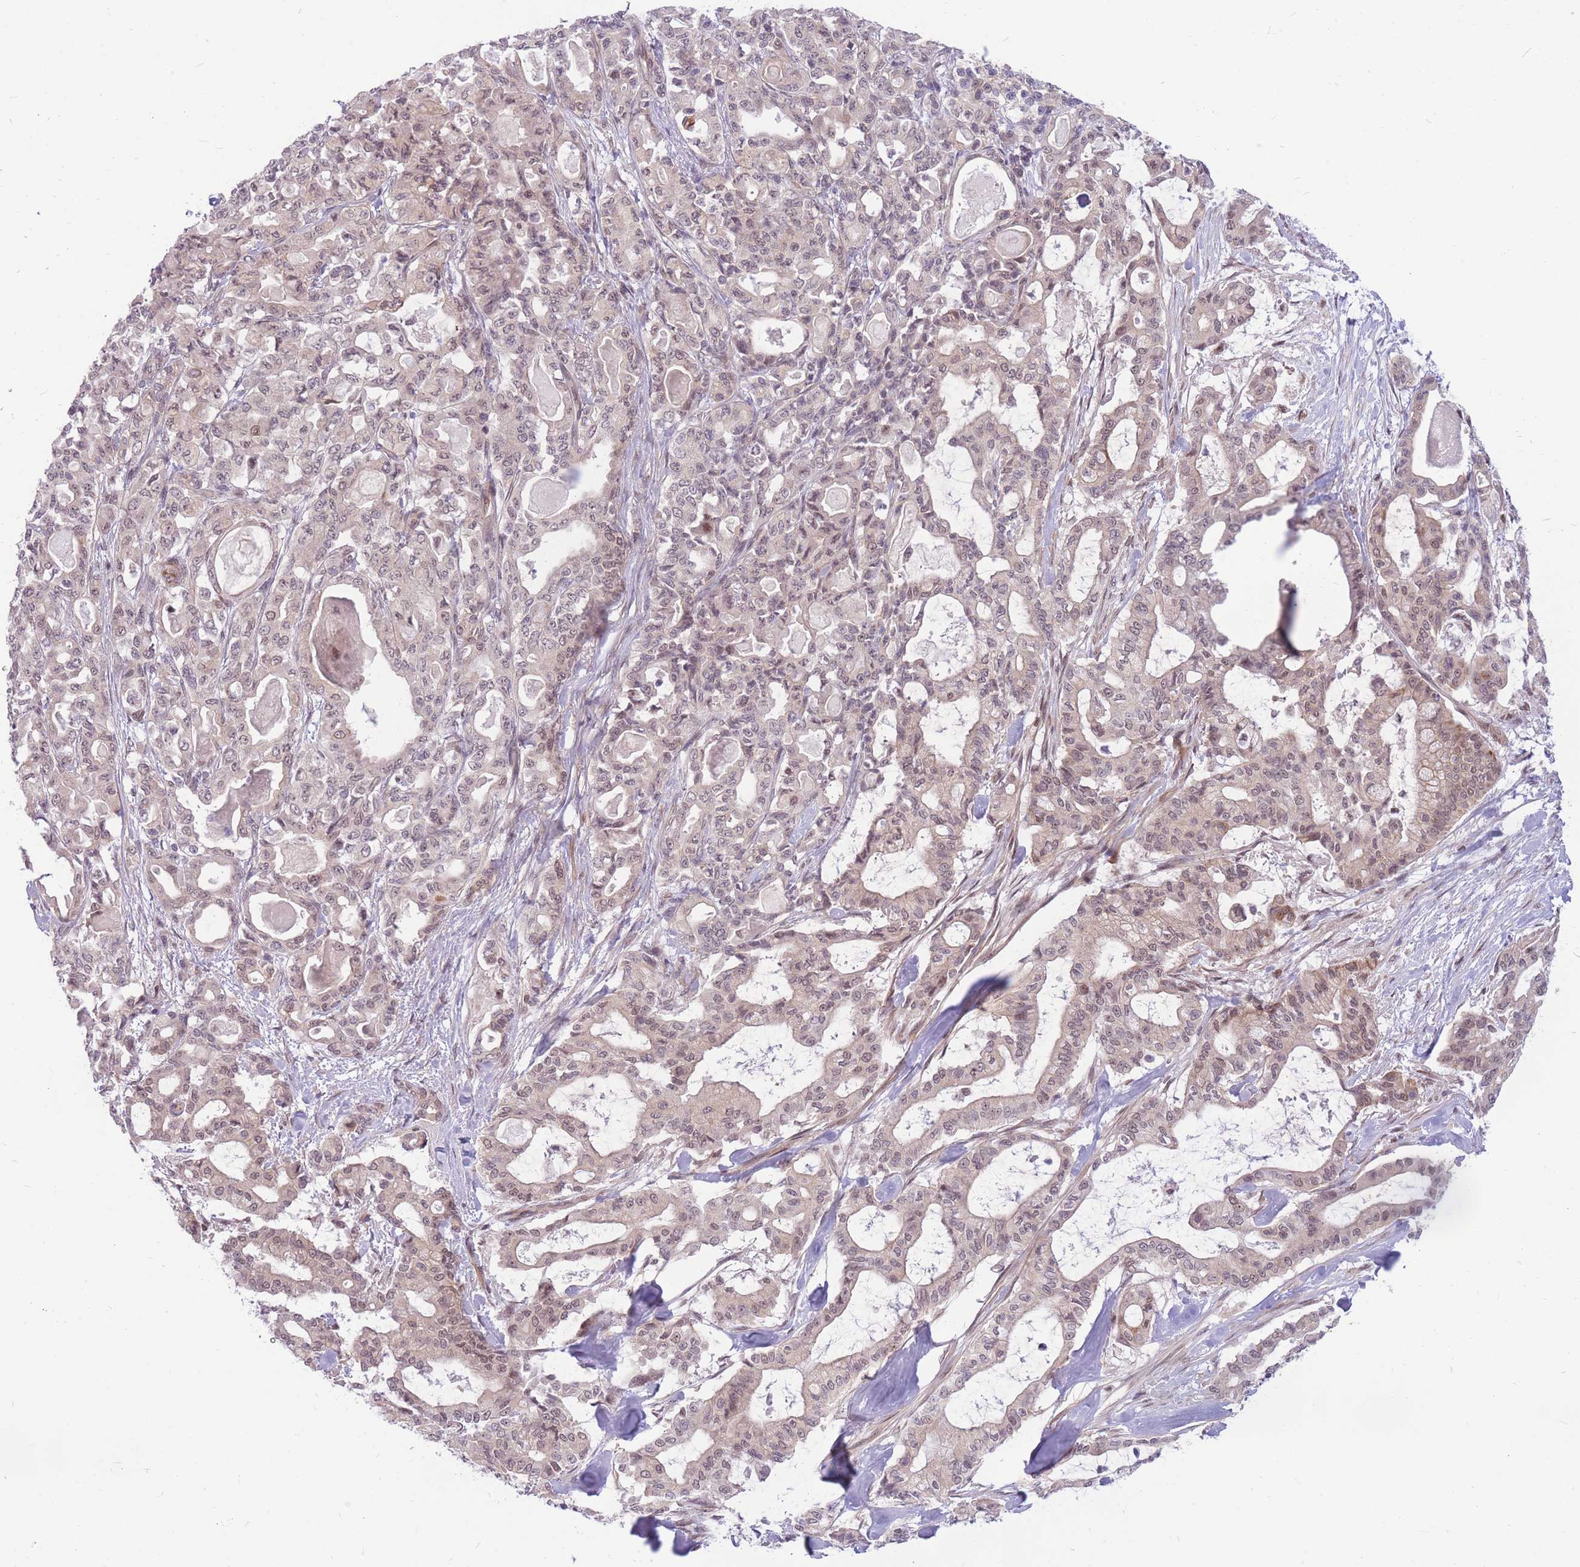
{"staining": {"intensity": "weak", "quantity": "25%-75%", "location": "cytoplasmic/membranous,nuclear"}, "tissue": "pancreatic cancer", "cell_type": "Tumor cells", "image_type": "cancer", "snomed": [{"axis": "morphology", "description": "Adenocarcinoma, NOS"}, {"axis": "topography", "description": "Pancreas"}], "caption": "This is a micrograph of IHC staining of pancreatic adenocarcinoma, which shows weak staining in the cytoplasmic/membranous and nuclear of tumor cells.", "gene": "ERCC2", "patient": {"sex": "male", "age": 63}}